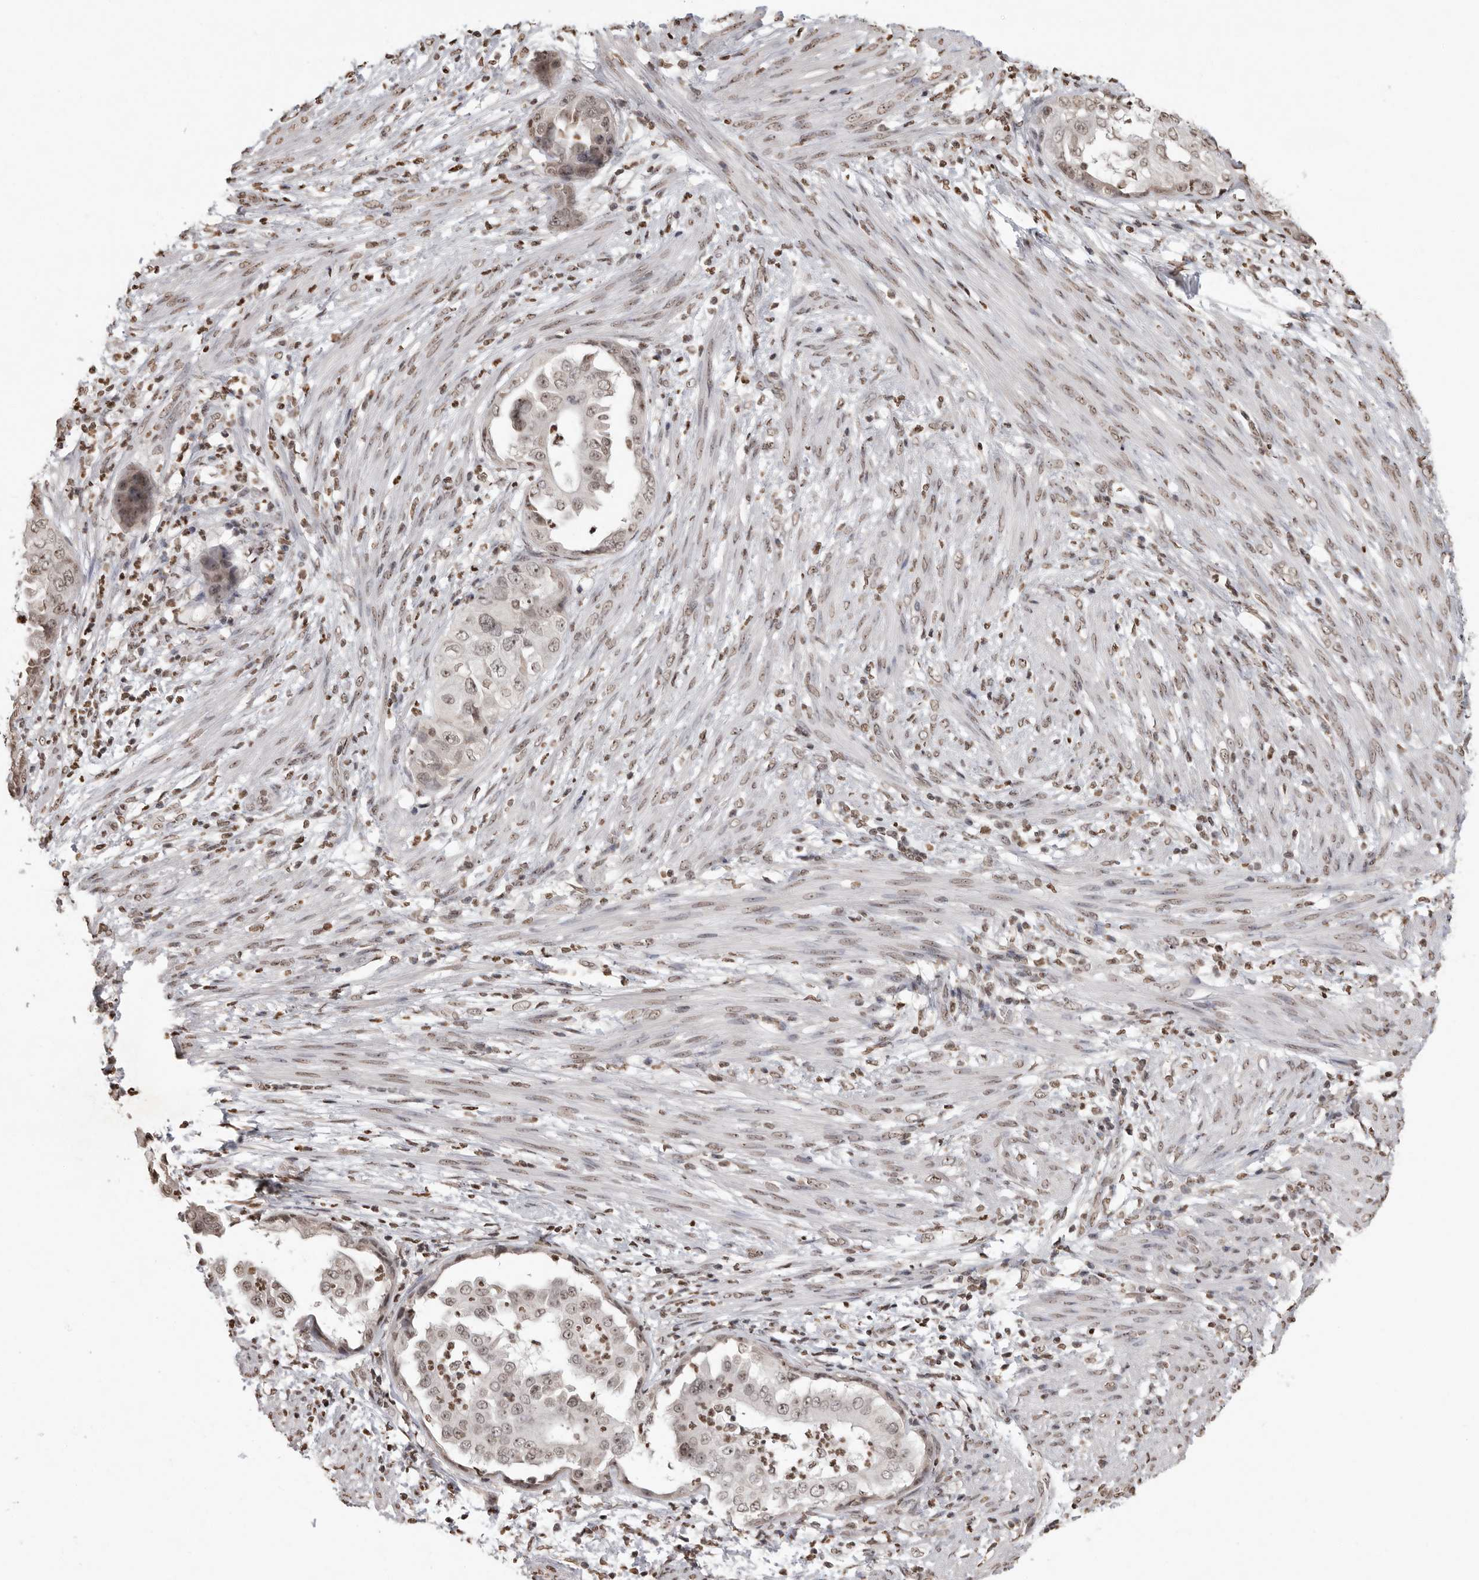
{"staining": {"intensity": "weak", "quantity": "25%-75%", "location": "nuclear"}, "tissue": "endometrial cancer", "cell_type": "Tumor cells", "image_type": "cancer", "snomed": [{"axis": "morphology", "description": "Adenocarcinoma, NOS"}, {"axis": "topography", "description": "Endometrium"}], "caption": "Endometrial cancer (adenocarcinoma) was stained to show a protein in brown. There is low levels of weak nuclear positivity in approximately 25%-75% of tumor cells. Nuclei are stained in blue.", "gene": "WDR45", "patient": {"sex": "female", "age": 85}}